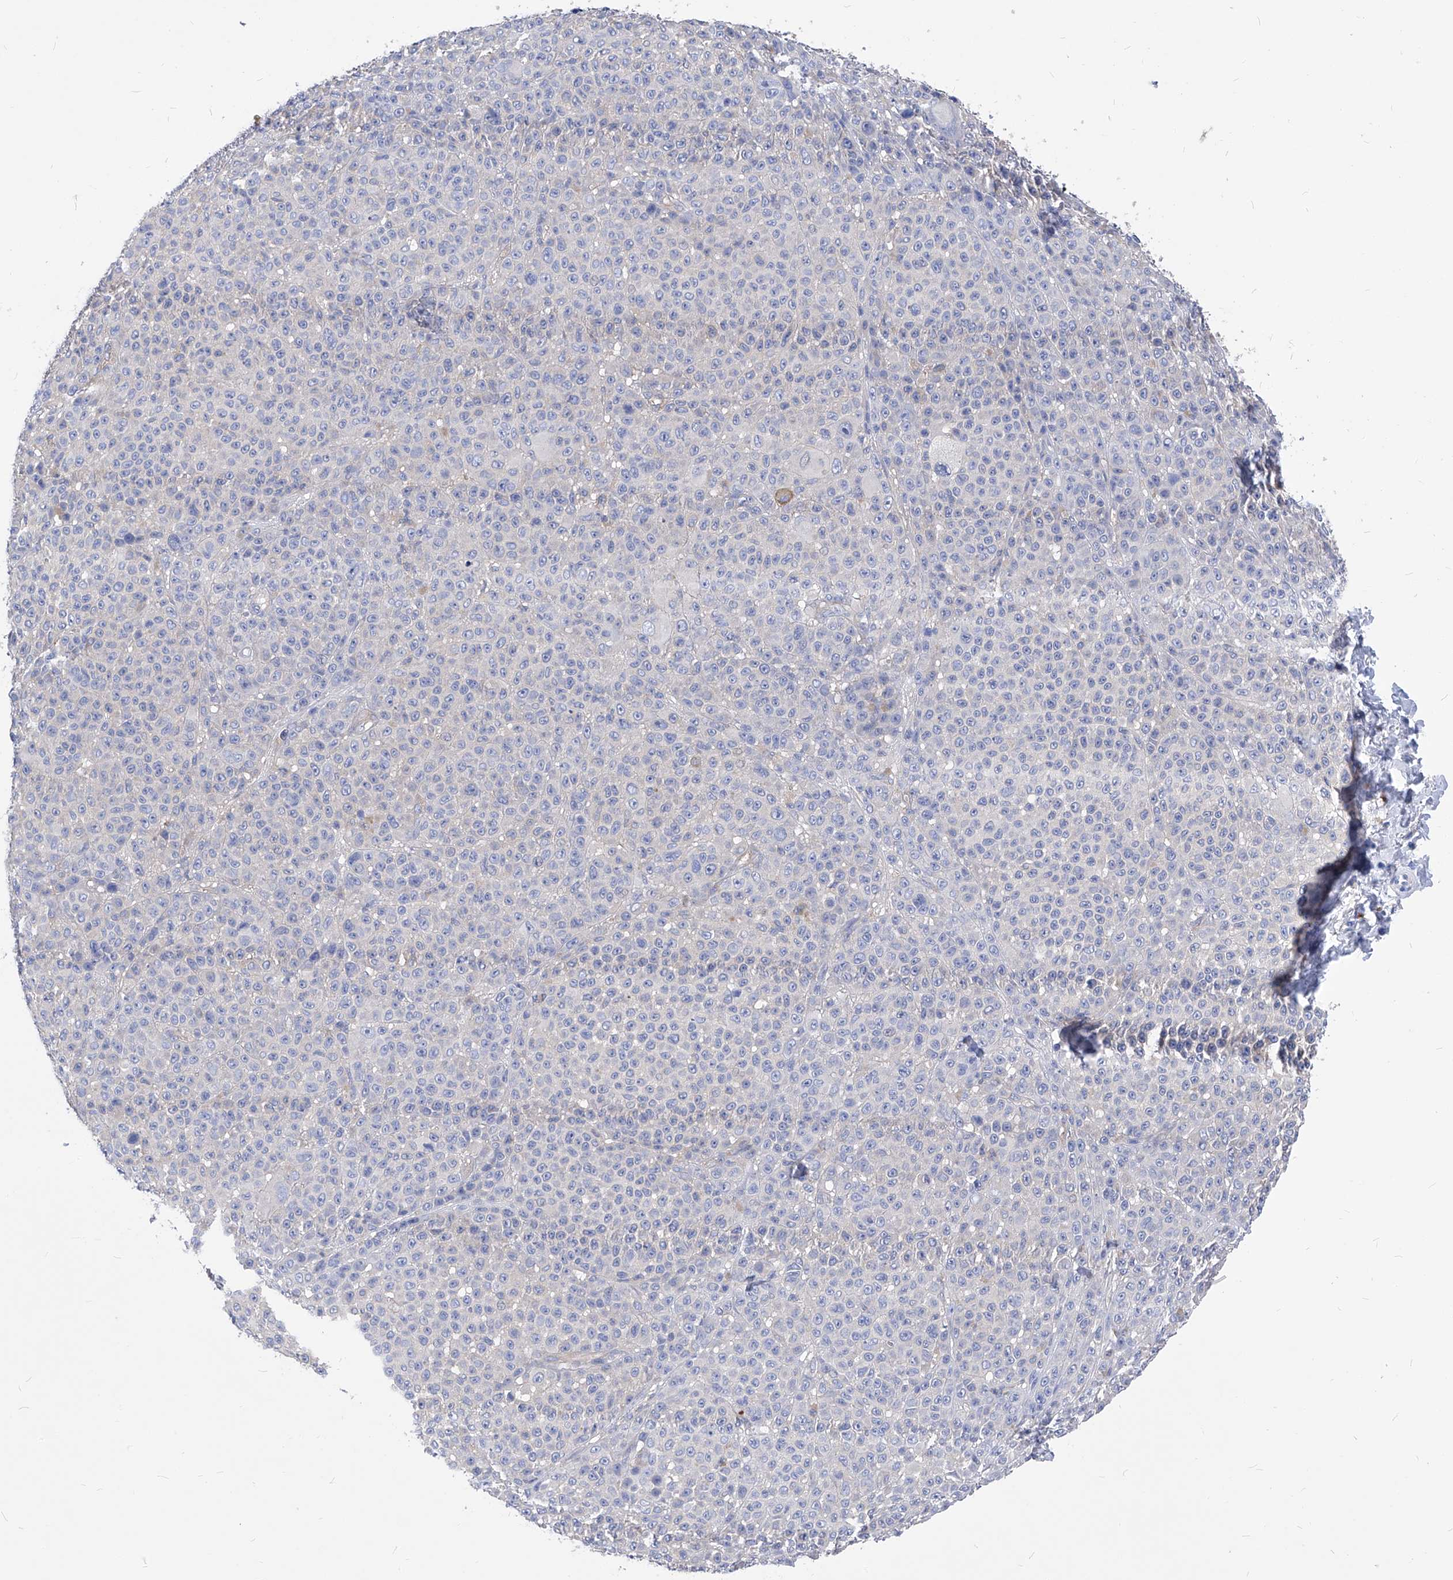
{"staining": {"intensity": "negative", "quantity": "none", "location": "none"}, "tissue": "melanoma", "cell_type": "Tumor cells", "image_type": "cancer", "snomed": [{"axis": "morphology", "description": "Malignant melanoma, NOS"}, {"axis": "topography", "description": "Skin"}], "caption": "Immunohistochemical staining of malignant melanoma demonstrates no significant staining in tumor cells. (Stains: DAB (3,3'-diaminobenzidine) immunohistochemistry (IHC) with hematoxylin counter stain, Microscopy: brightfield microscopy at high magnification).", "gene": "XPNPEP1", "patient": {"sex": "female", "age": 94}}